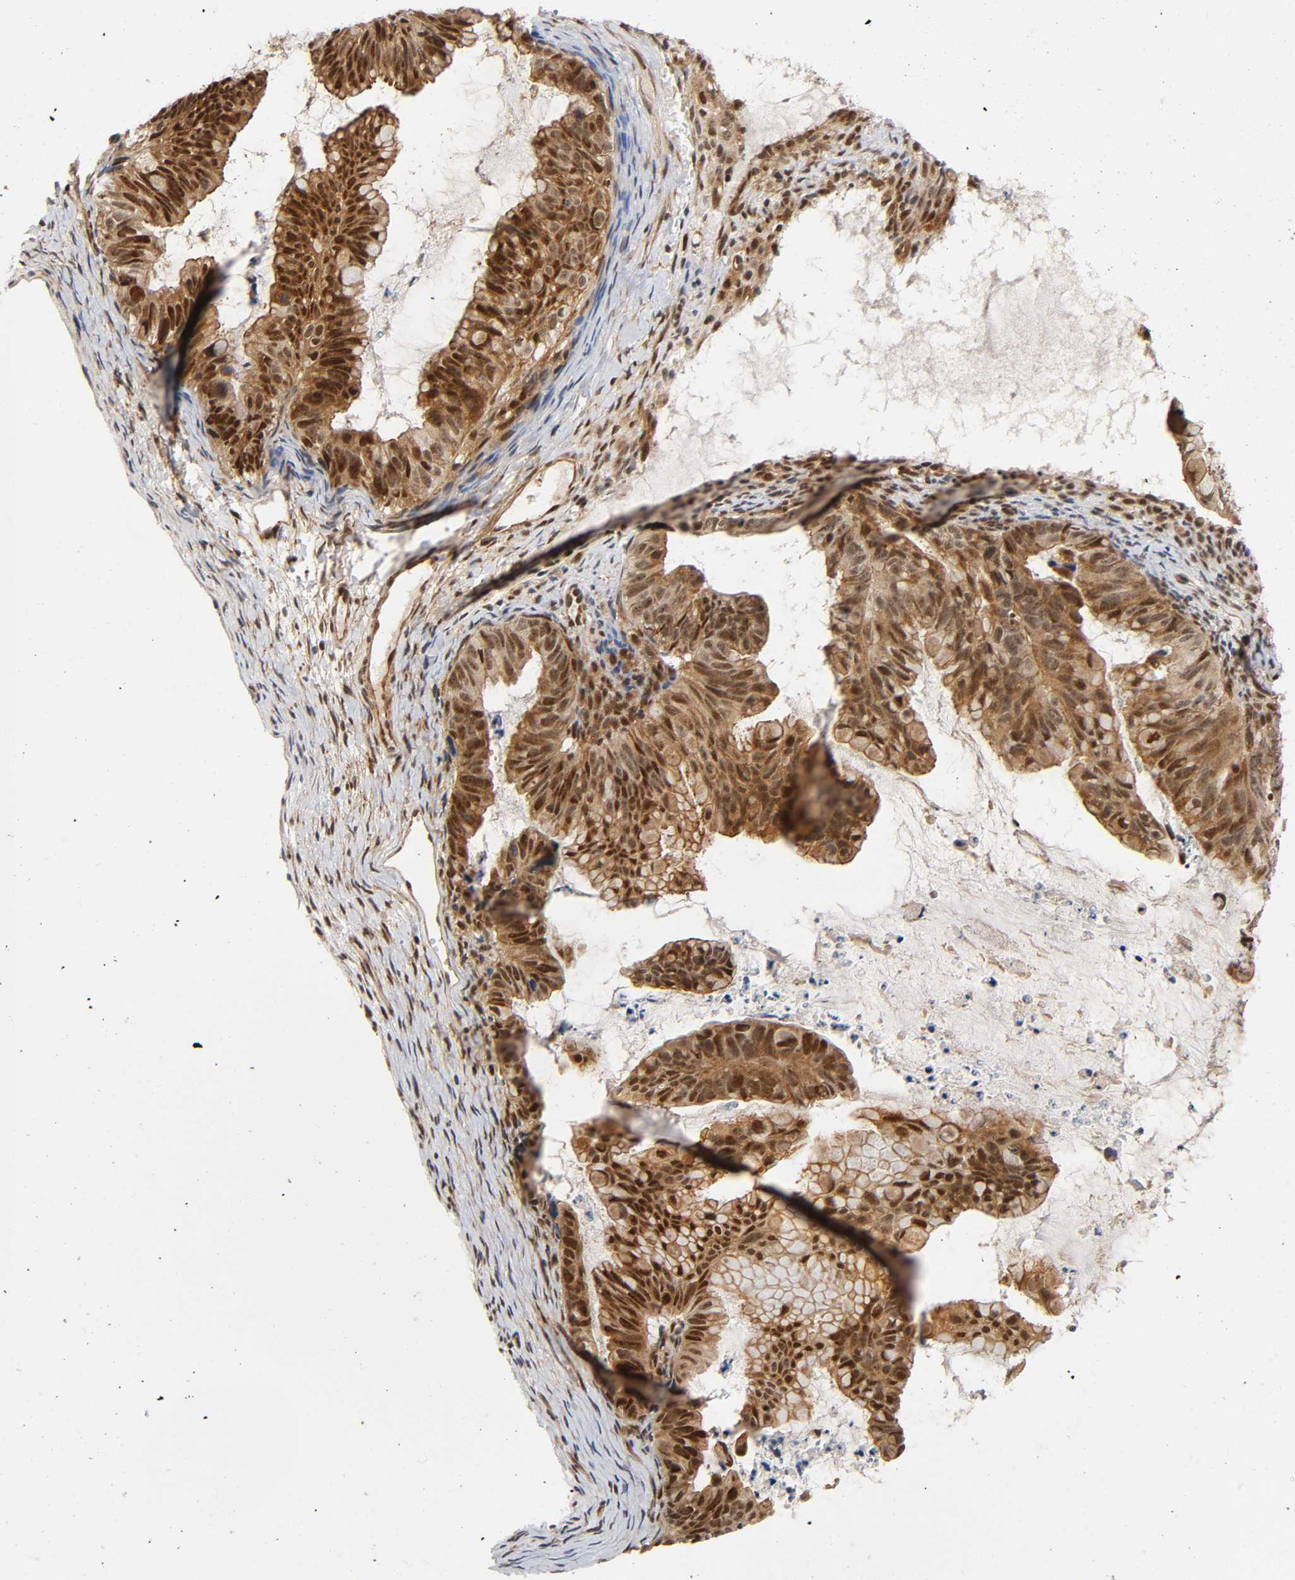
{"staining": {"intensity": "moderate", "quantity": ">75%", "location": "cytoplasmic/membranous,nuclear"}, "tissue": "ovarian cancer", "cell_type": "Tumor cells", "image_type": "cancer", "snomed": [{"axis": "morphology", "description": "Cystadenocarcinoma, mucinous, NOS"}, {"axis": "topography", "description": "Ovary"}], "caption": "Ovarian mucinous cystadenocarcinoma stained for a protein shows moderate cytoplasmic/membranous and nuclear positivity in tumor cells.", "gene": "IQCJ-SCHIP1", "patient": {"sex": "female", "age": 36}}